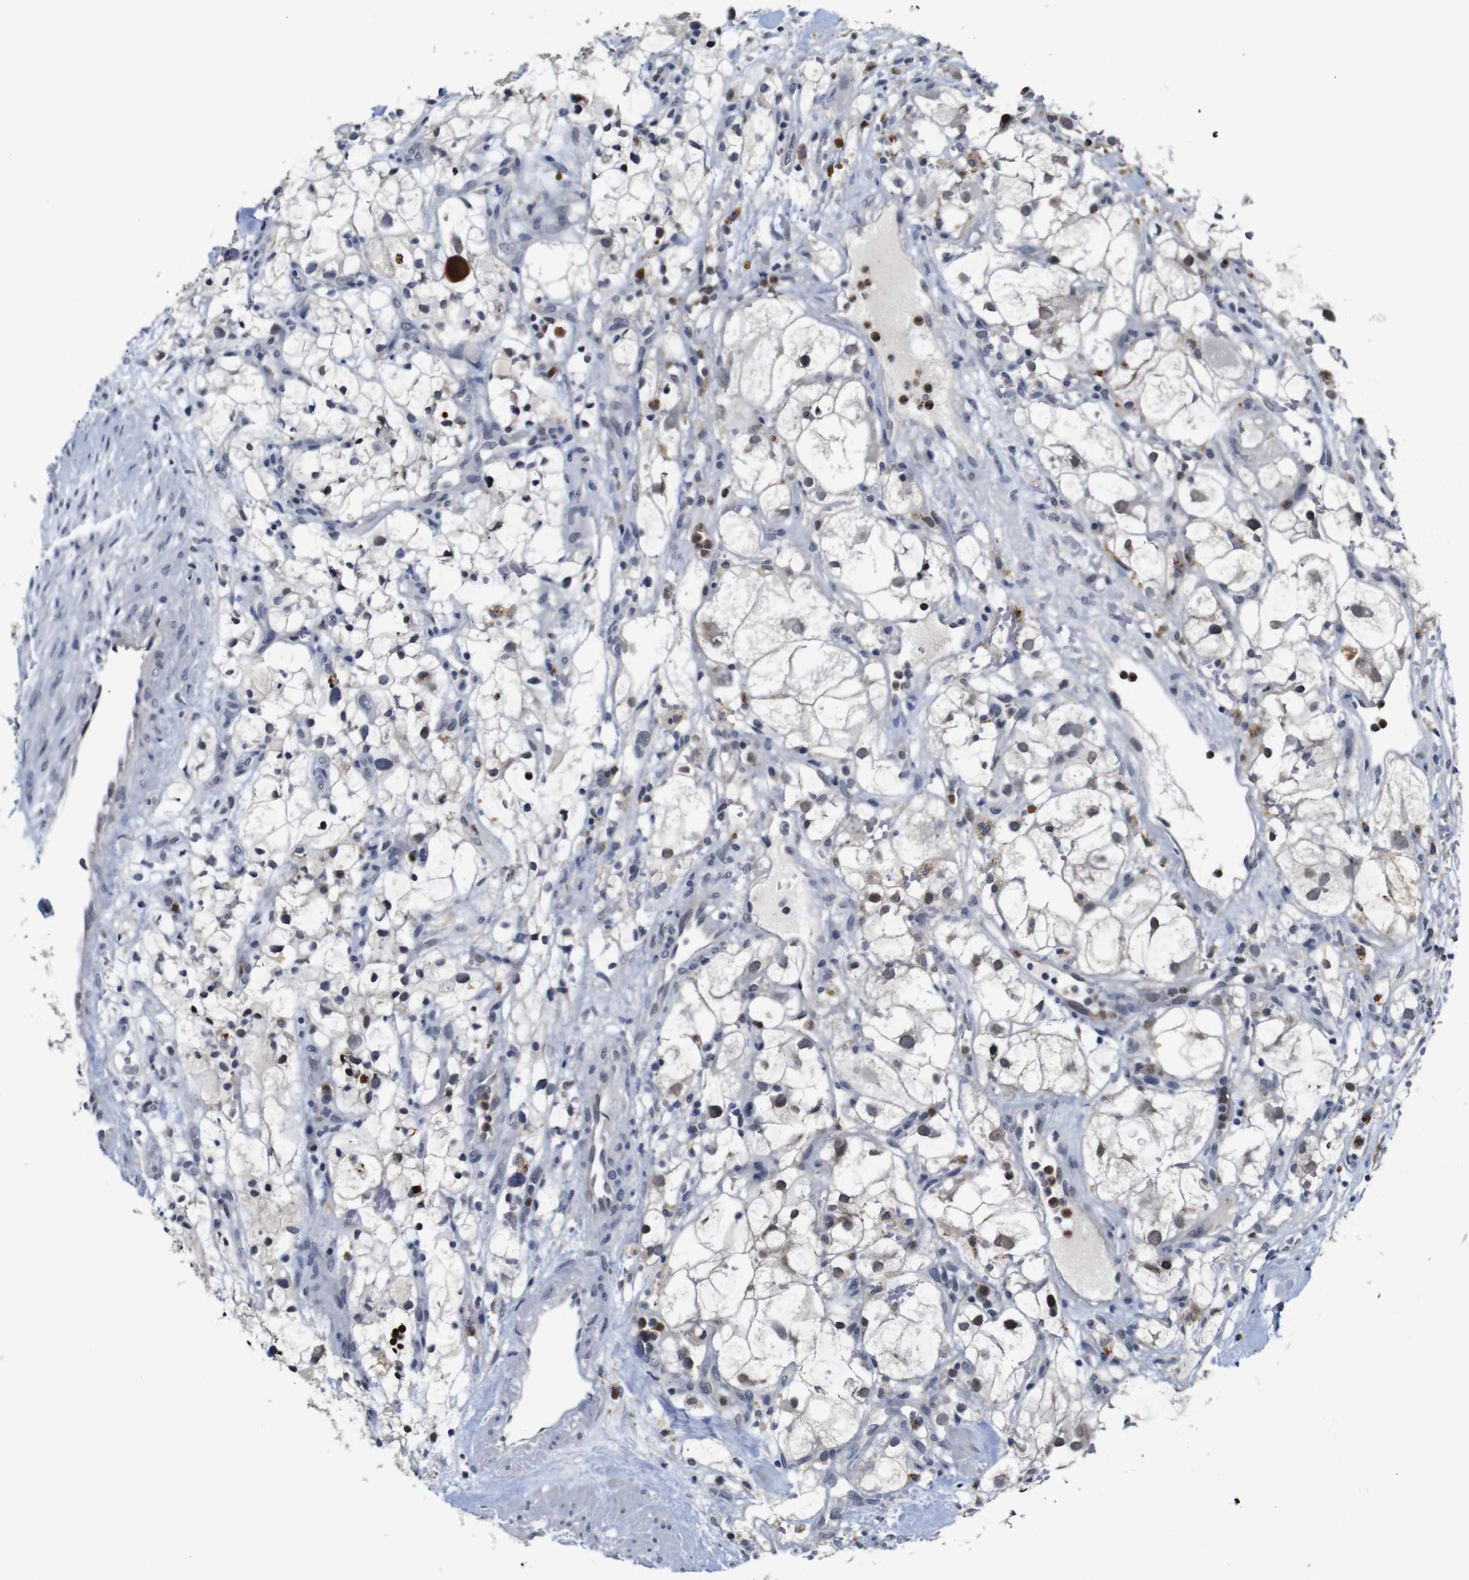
{"staining": {"intensity": "weak", "quantity": "<25%", "location": "cytoplasmic/membranous,nuclear"}, "tissue": "renal cancer", "cell_type": "Tumor cells", "image_type": "cancer", "snomed": [{"axis": "morphology", "description": "Adenocarcinoma, NOS"}, {"axis": "topography", "description": "Kidney"}], "caption": "A high-resolution image shows immunohistochemistry staining of renal cancer (adenocarcinoma), which shows no significant expression in tumor cells. (Stains: DAB IHC with hematoxylin counter stain, Microscopy: brightfield microscopy at high magnification).", "gene": "NTRK3", "patient": {"sex": "female", "age": 60}}